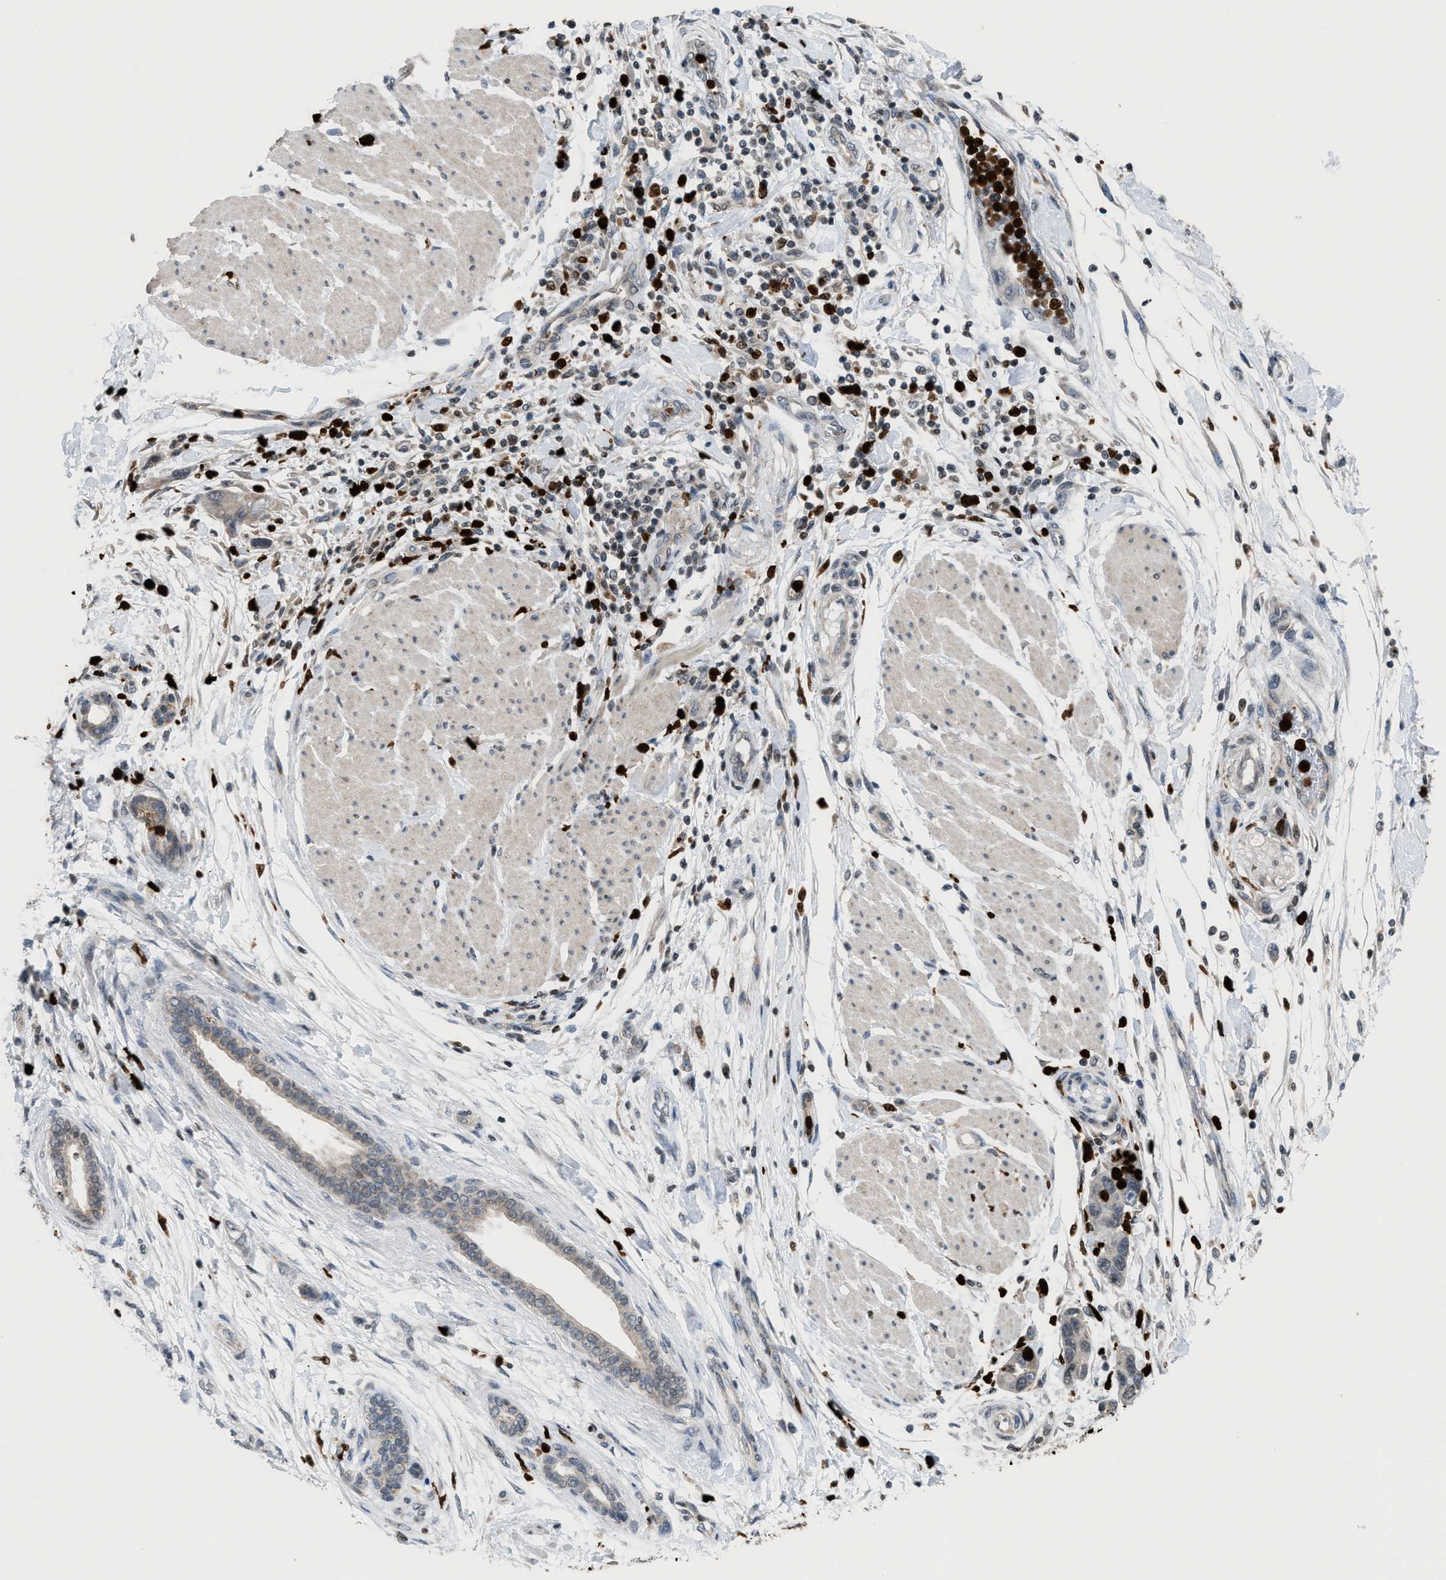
{"staining": {"intensity": "weak", "quantity": "<25%", "location": "nuclear"}, "tissue": "pancreatic cancer", "cell_type": "Tumor cells", "image_type": "cancer", "snomed": [{"axis": "morphology", "description": "Normal tissue, NOS"}, {"axis": "morphology", "description": "Adenocarcinoma, NOS"}, {"axis": "topography", "description": "Pancreas"}], "caption": "Tumor cells are negative for protein expression in human pancreatic adenocarcinoma. (IHC, brightfield microscopy, high magnification).", "gene": "PRUNE2", "patient": {"sex": "female", "age": 71}}